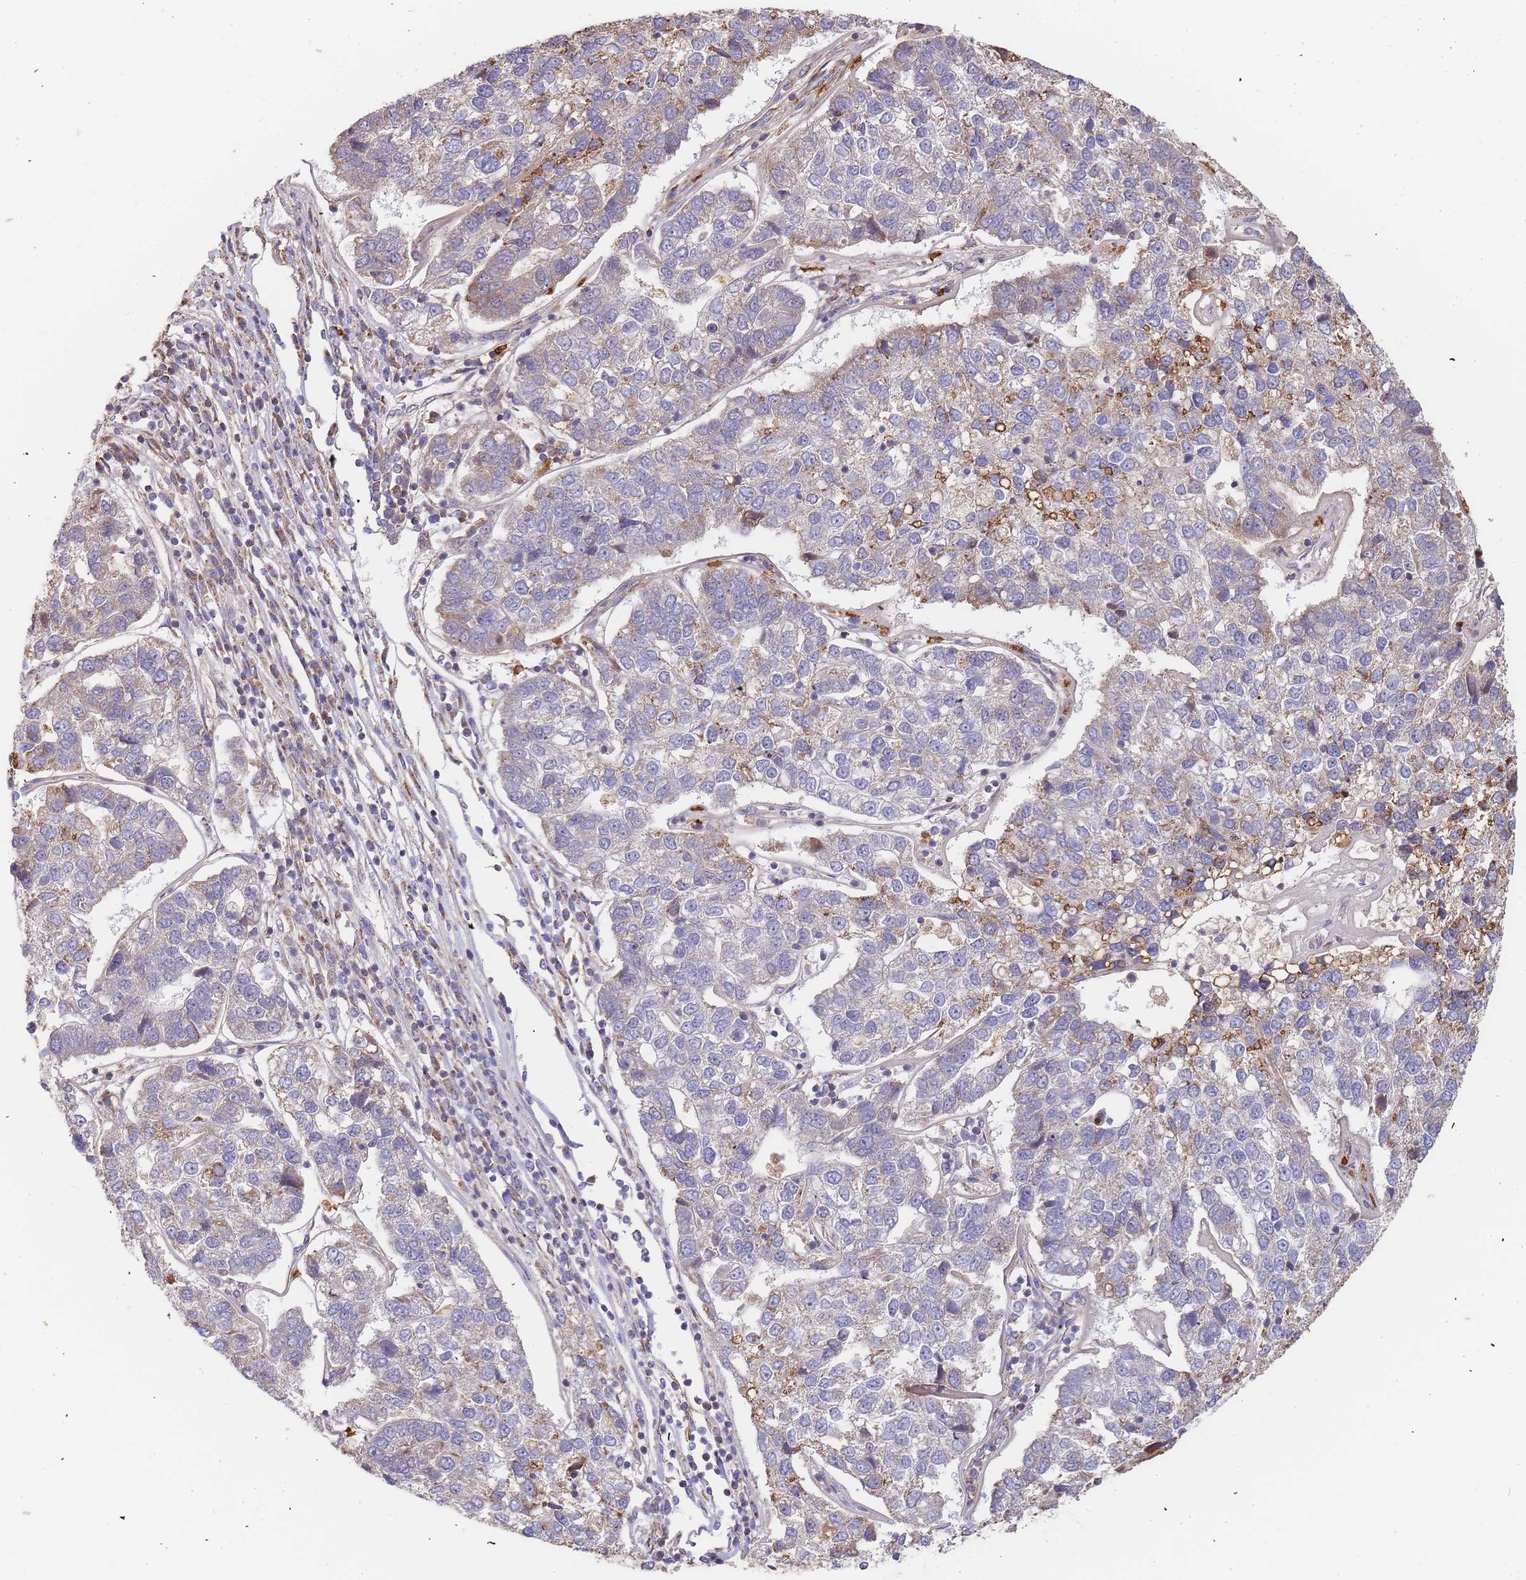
{"staining": {"intensity": "moderate", "quantity": "<25%", "location": "cytoplasmic/membranous"}, "tissue": "pancreatic cancer", "cell_type": "Tumor cells", "image_type": "cancer", "snomed": [{"axis": "morphology", "description": "Adenocarcinoma, NOS"}, {"axis": "topography", "description": "Pancreas"}], "caption": "An immunohistochemistry micrograph of tumor tissue is shown. Protein staining in brown highlights moderate cytoplasmic/membranous positivity in pancreatic cancer within tumor cells.", "gene": "ADCY9", "patient": {"sex": "female", "age": 61}}